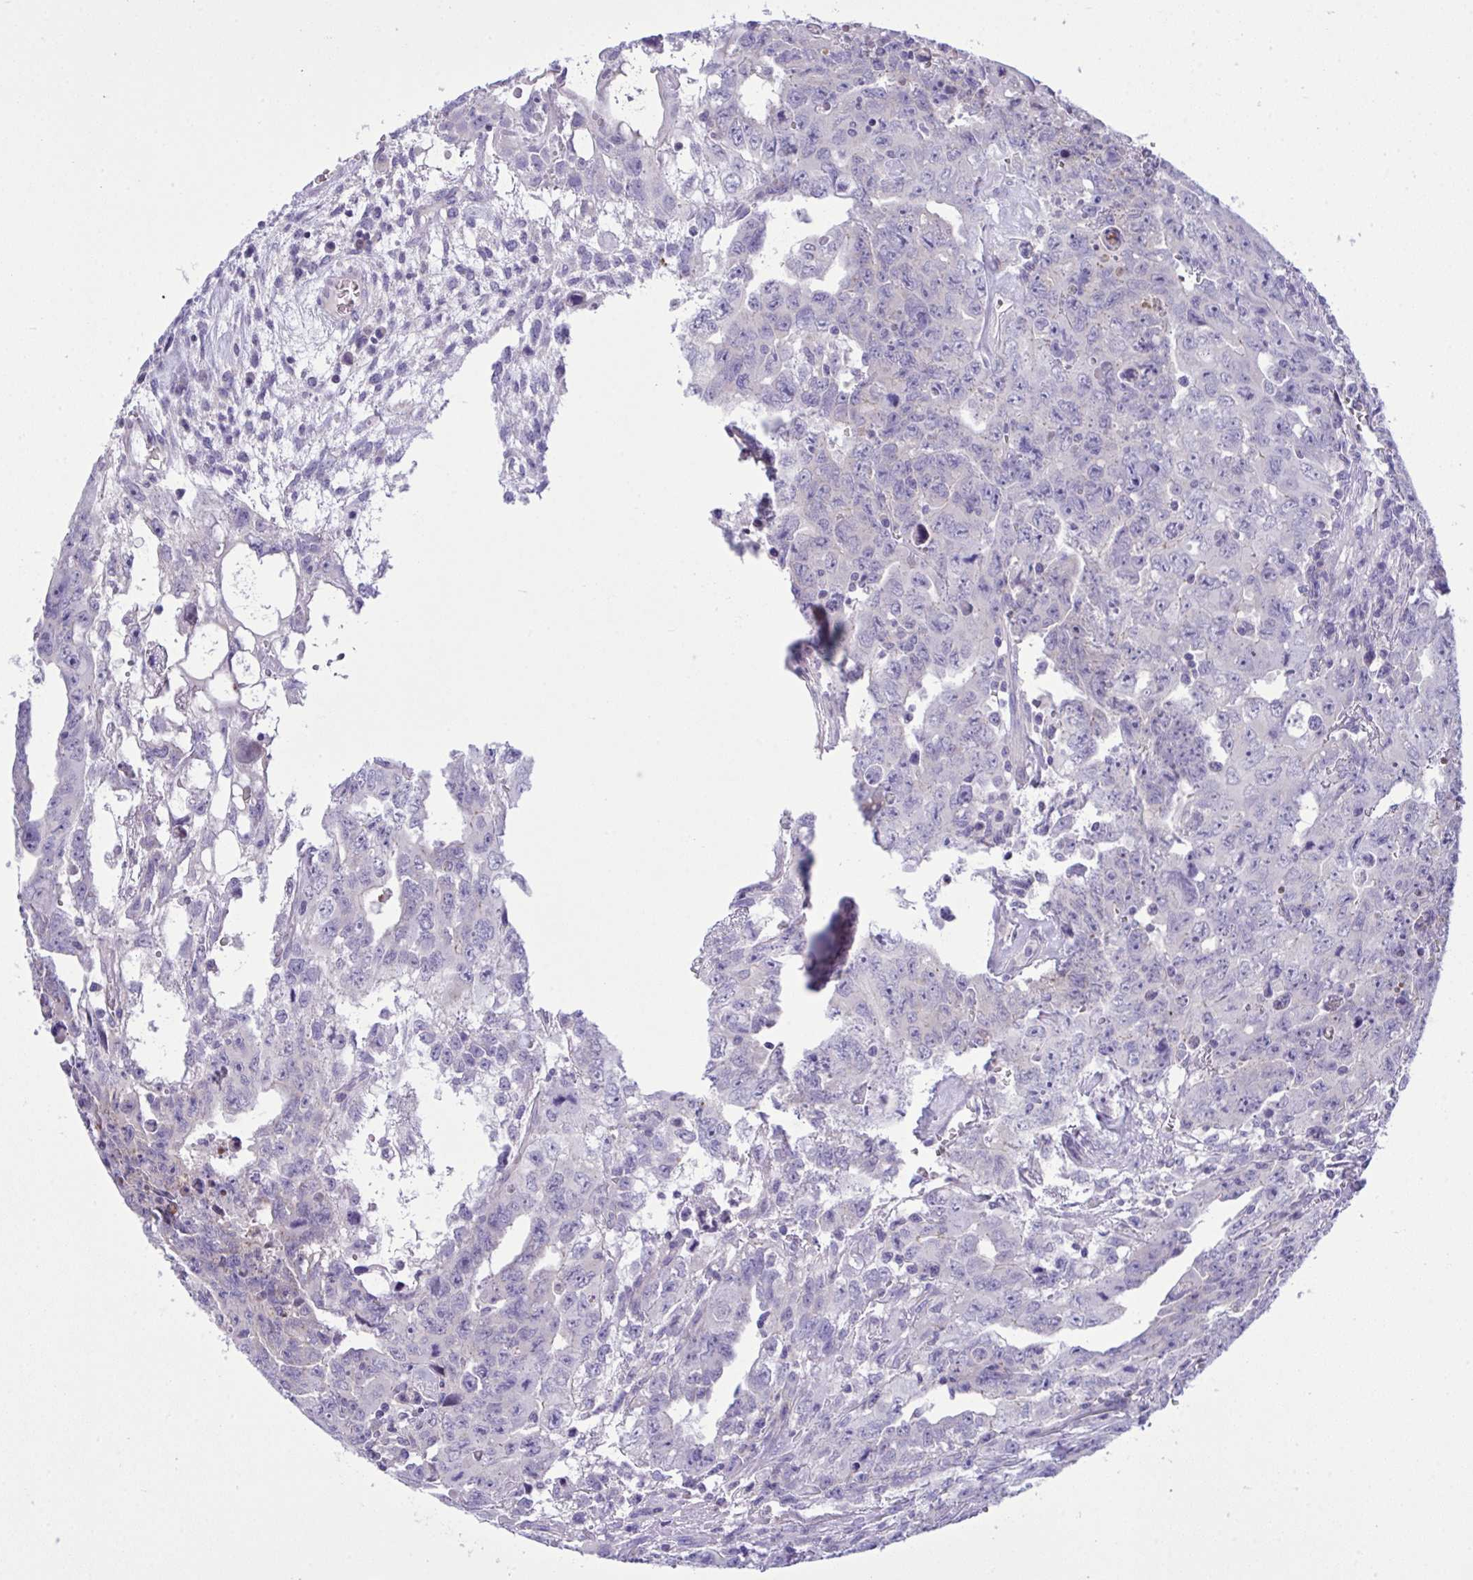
{"staining": {"intensity": "negative", "quantity": "none", "location": "none"}, "tissue": "testis cancer", "cell_type": "Tumor cells", "image_type": "cancer", "snomed": [{"axis": "morphology", "description": "Carcinoma, Embryonal, NOS"}, {"axis": "topography", "description": "Testis"}], "caption": "Immunohistochemistry image of neoplastic tissue: human embryonal carcinoma (testis) stained with DAB (3,3'-diaminobenzidine) reveals no significant protein positivity in tumor cells.", "gene": "WDR97", "patient": {"sex": "male", "age": 24}}